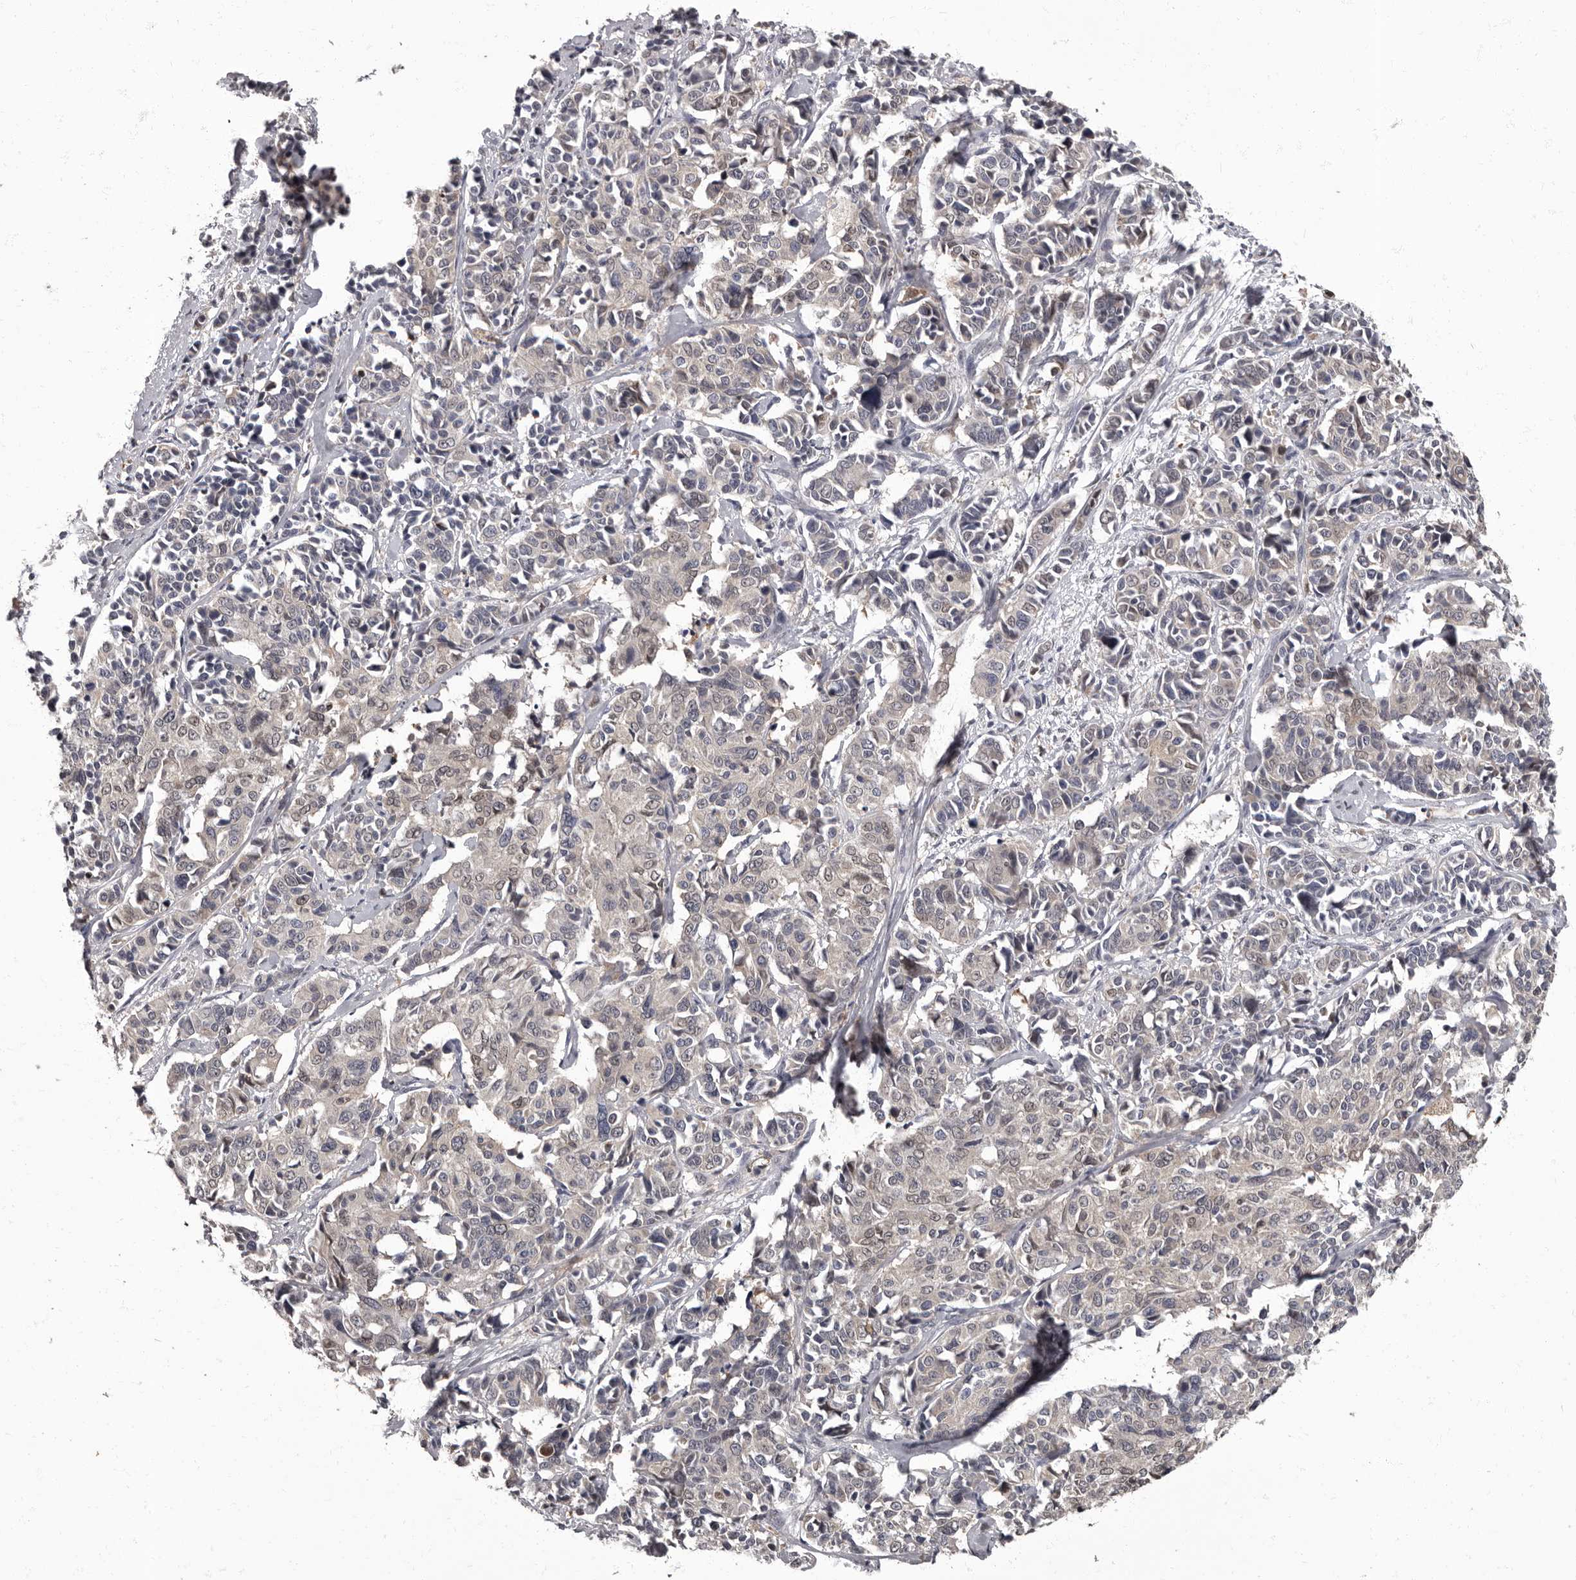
{"staining": {"intensity": "negative", "quantity": "none", "location": "none"}, "tissue": "cervical cancer", "cell_type": "Tumor cells", "image_type": "cancer", "snomed": [{"axis": "morphology", "description": "Normal tissue, NOS"}, {"axis": "morphology", "description": "Squamous cell carcinoma, NOS"}, {"axis": "topography", "description": "Cervix"}], "caption": "Immunohistochemical staining of human cervical cancer (squamous cell carcinoma) shows no significant expression in tumor cells.", "gene": "C1orf50", "patient": {"sex": "female", "age": 35}}